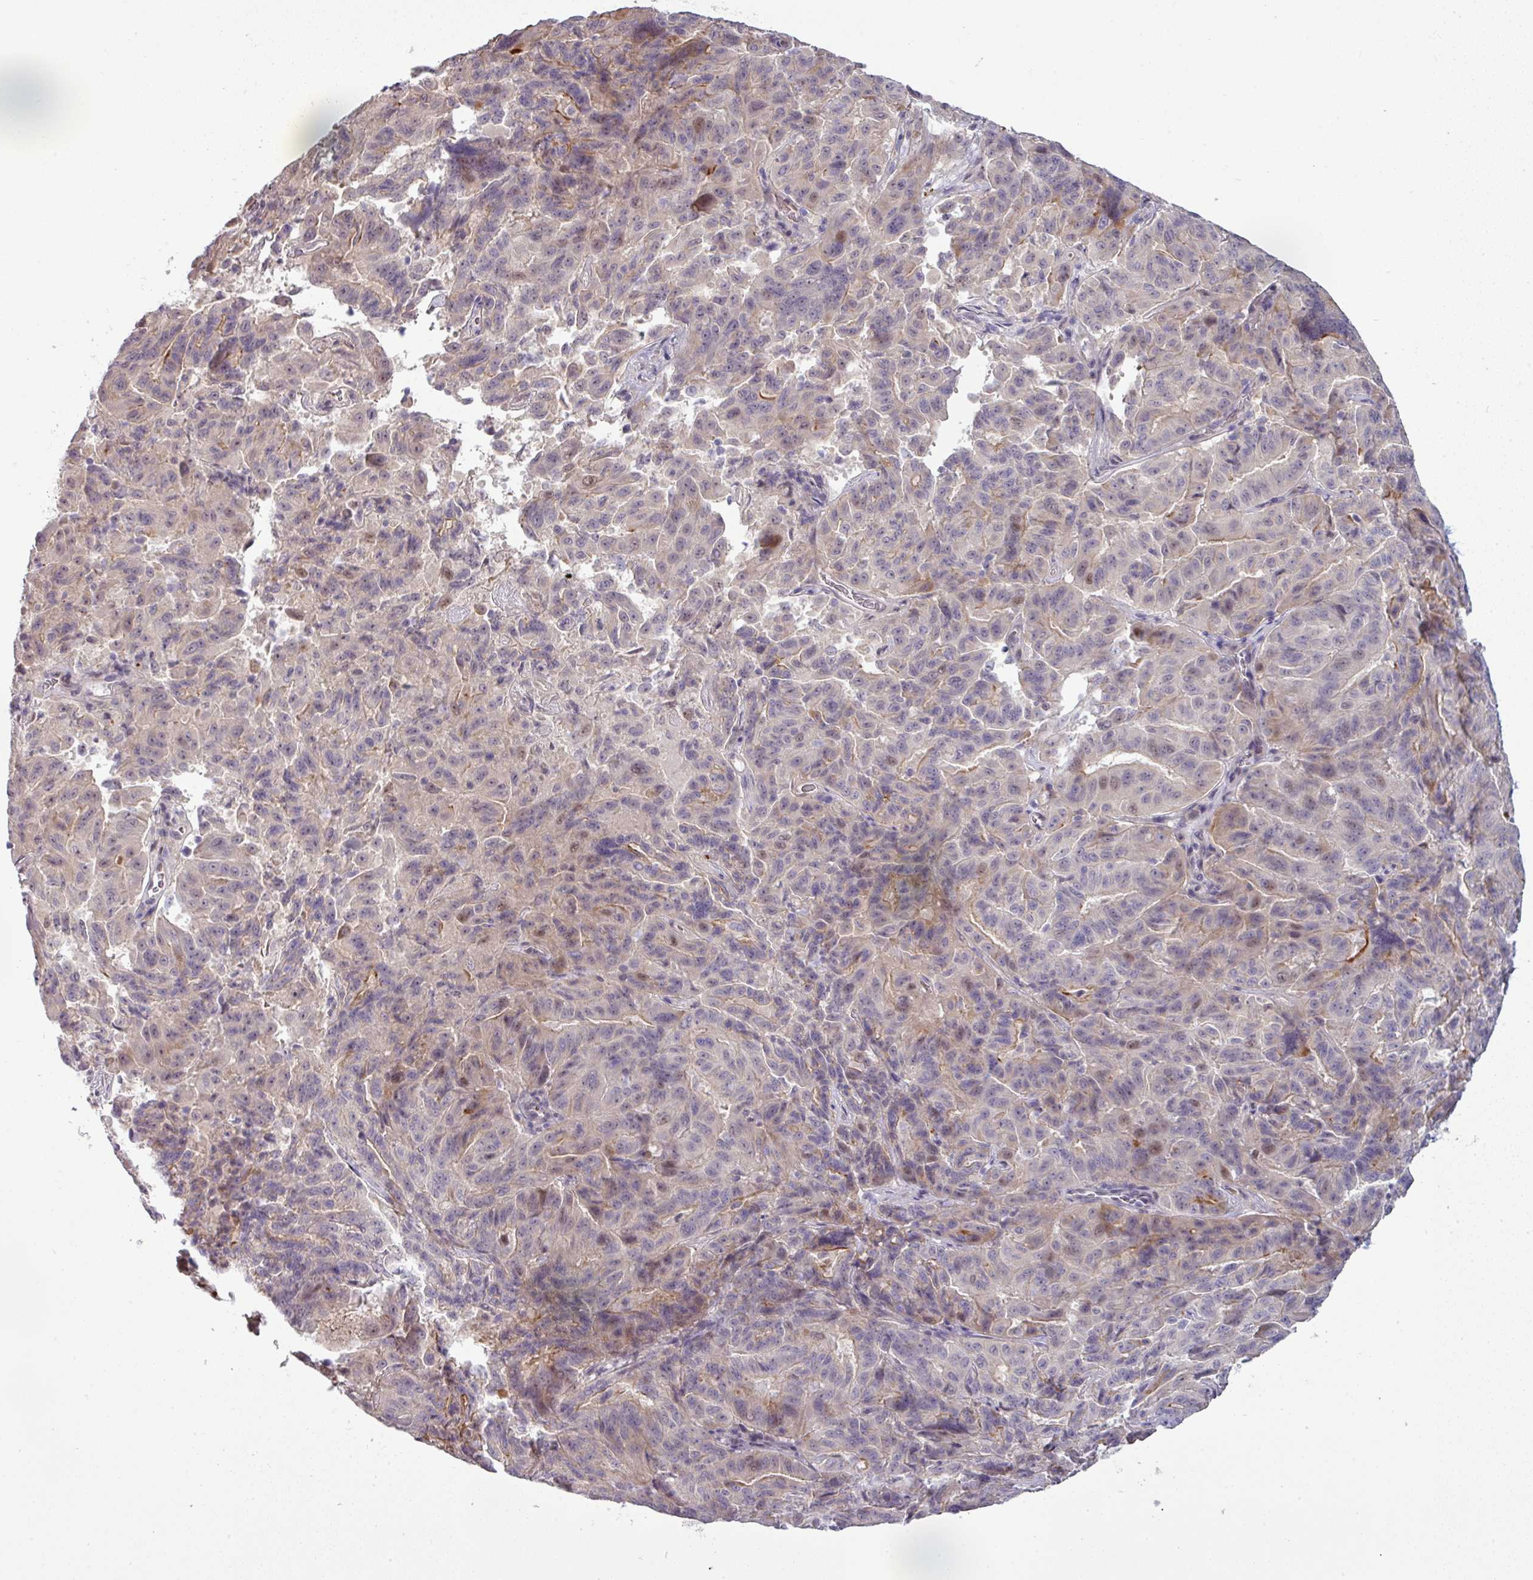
{"staining": {"intensity": "weak", "quantity": "<25%", "location": "cytoplasmic/membranous"}, "tissue": "pancreatic cancer", "cell_type": "Tumor cells", "image_type": "cancer", "snomed": [{"axis": "morphology", "description": "Adenocarcinoma, NOS"}, {"axis": "topography", "description": "Pancreas"}], "caption": "DAB (3,3'-diaminobenzidine) immunohistochemical staining of human pancreatic cancer (adenocarcinoma) shows no significant staining in tumor cells.", "gene": "C2orf16", "patient": {"sex": "male", "age": 63}}